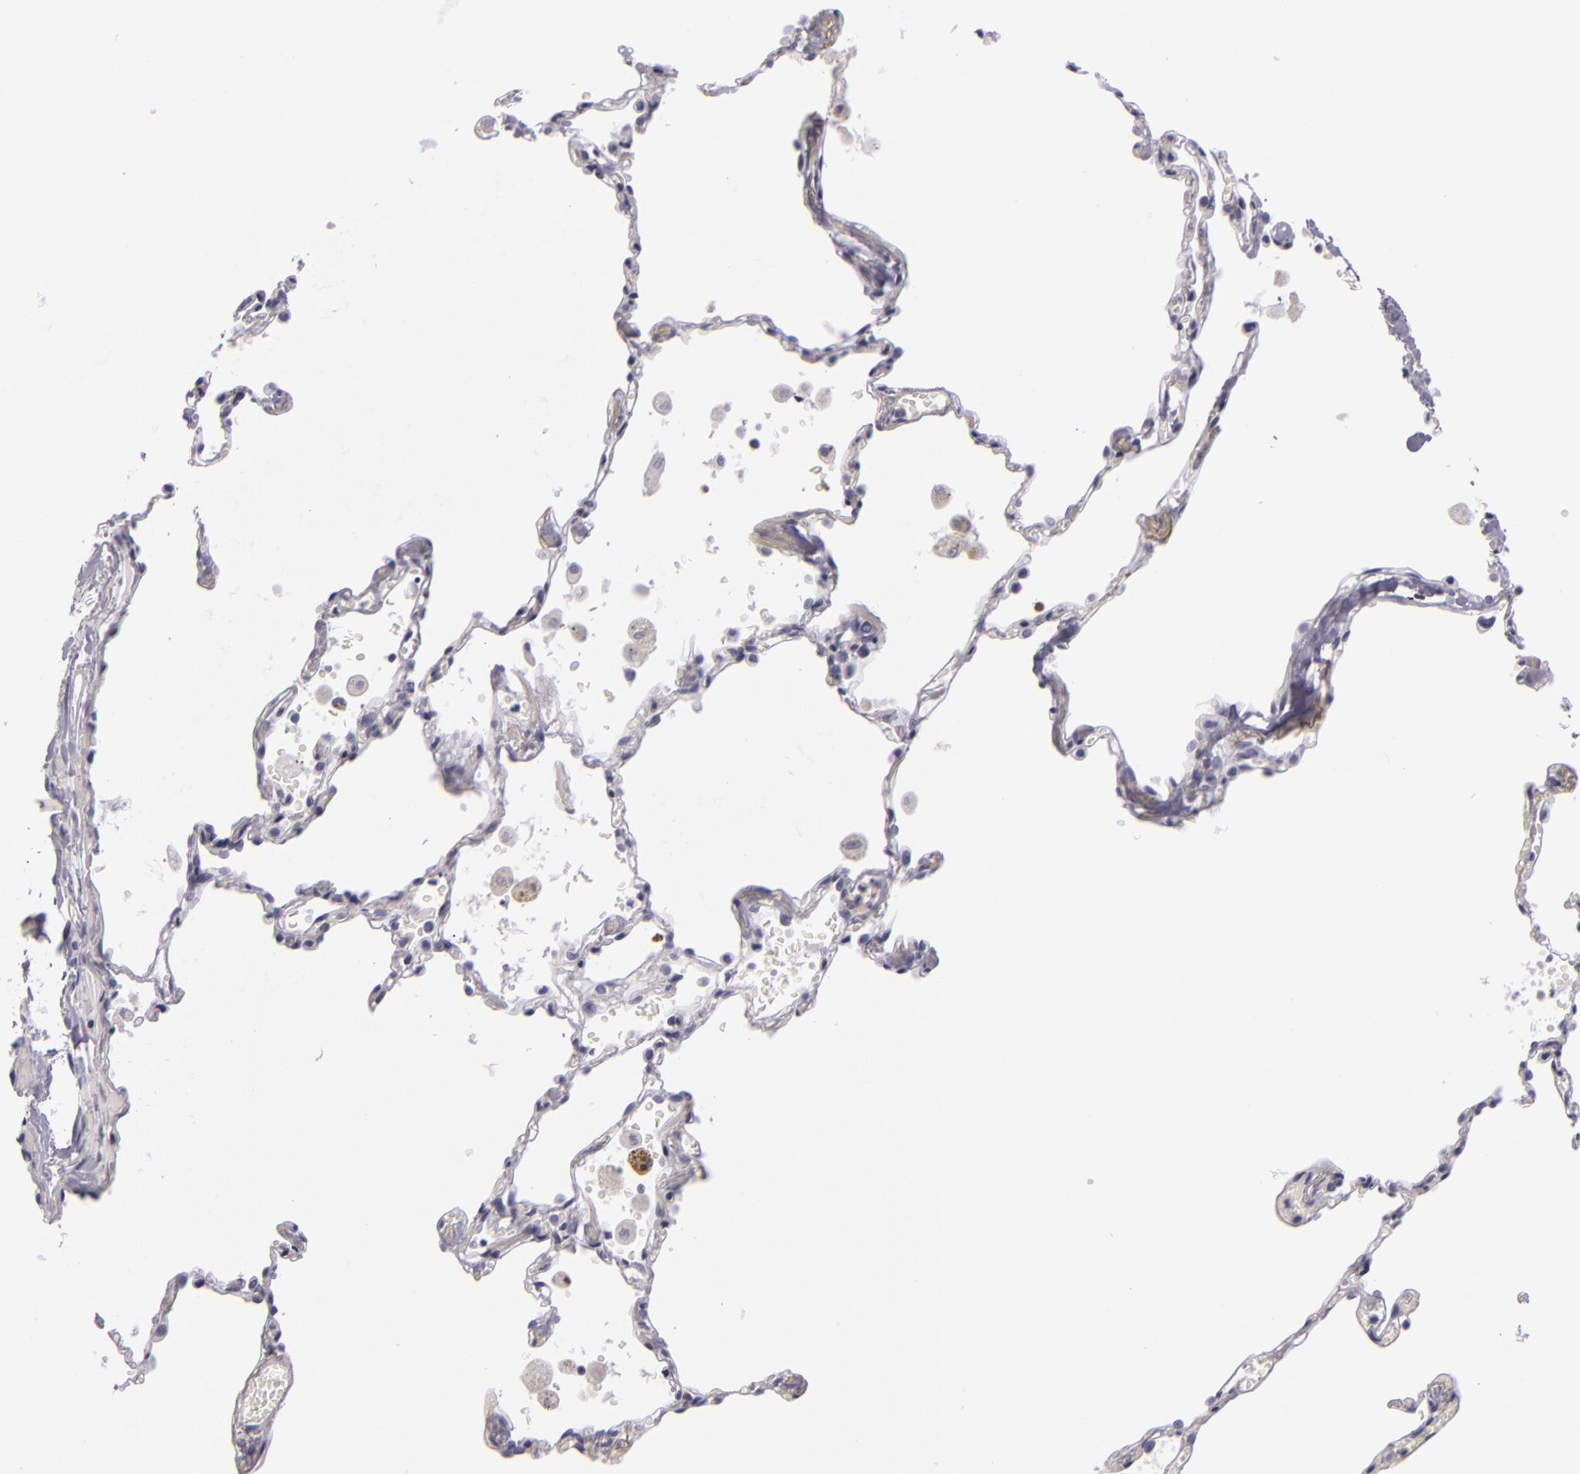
{"staining": {"intensity": "negative", "quantity": "none", "location": "none"}, "tissue": "lung", "cell_type": "Alveolar cells", "image_type": "normal", "snomed": [{"axis": "morphology", "description": "Normal tissue, NOS"}, {"axis": "topography", "description": "Lung"}], "caption": "Immunohistochemistry image of benign lung: lung stained with DAB reveals no significant protein positivity in alveolar cells.", "gene": "KCNAB2", "patient": {"sex": "male", "age": 71}}